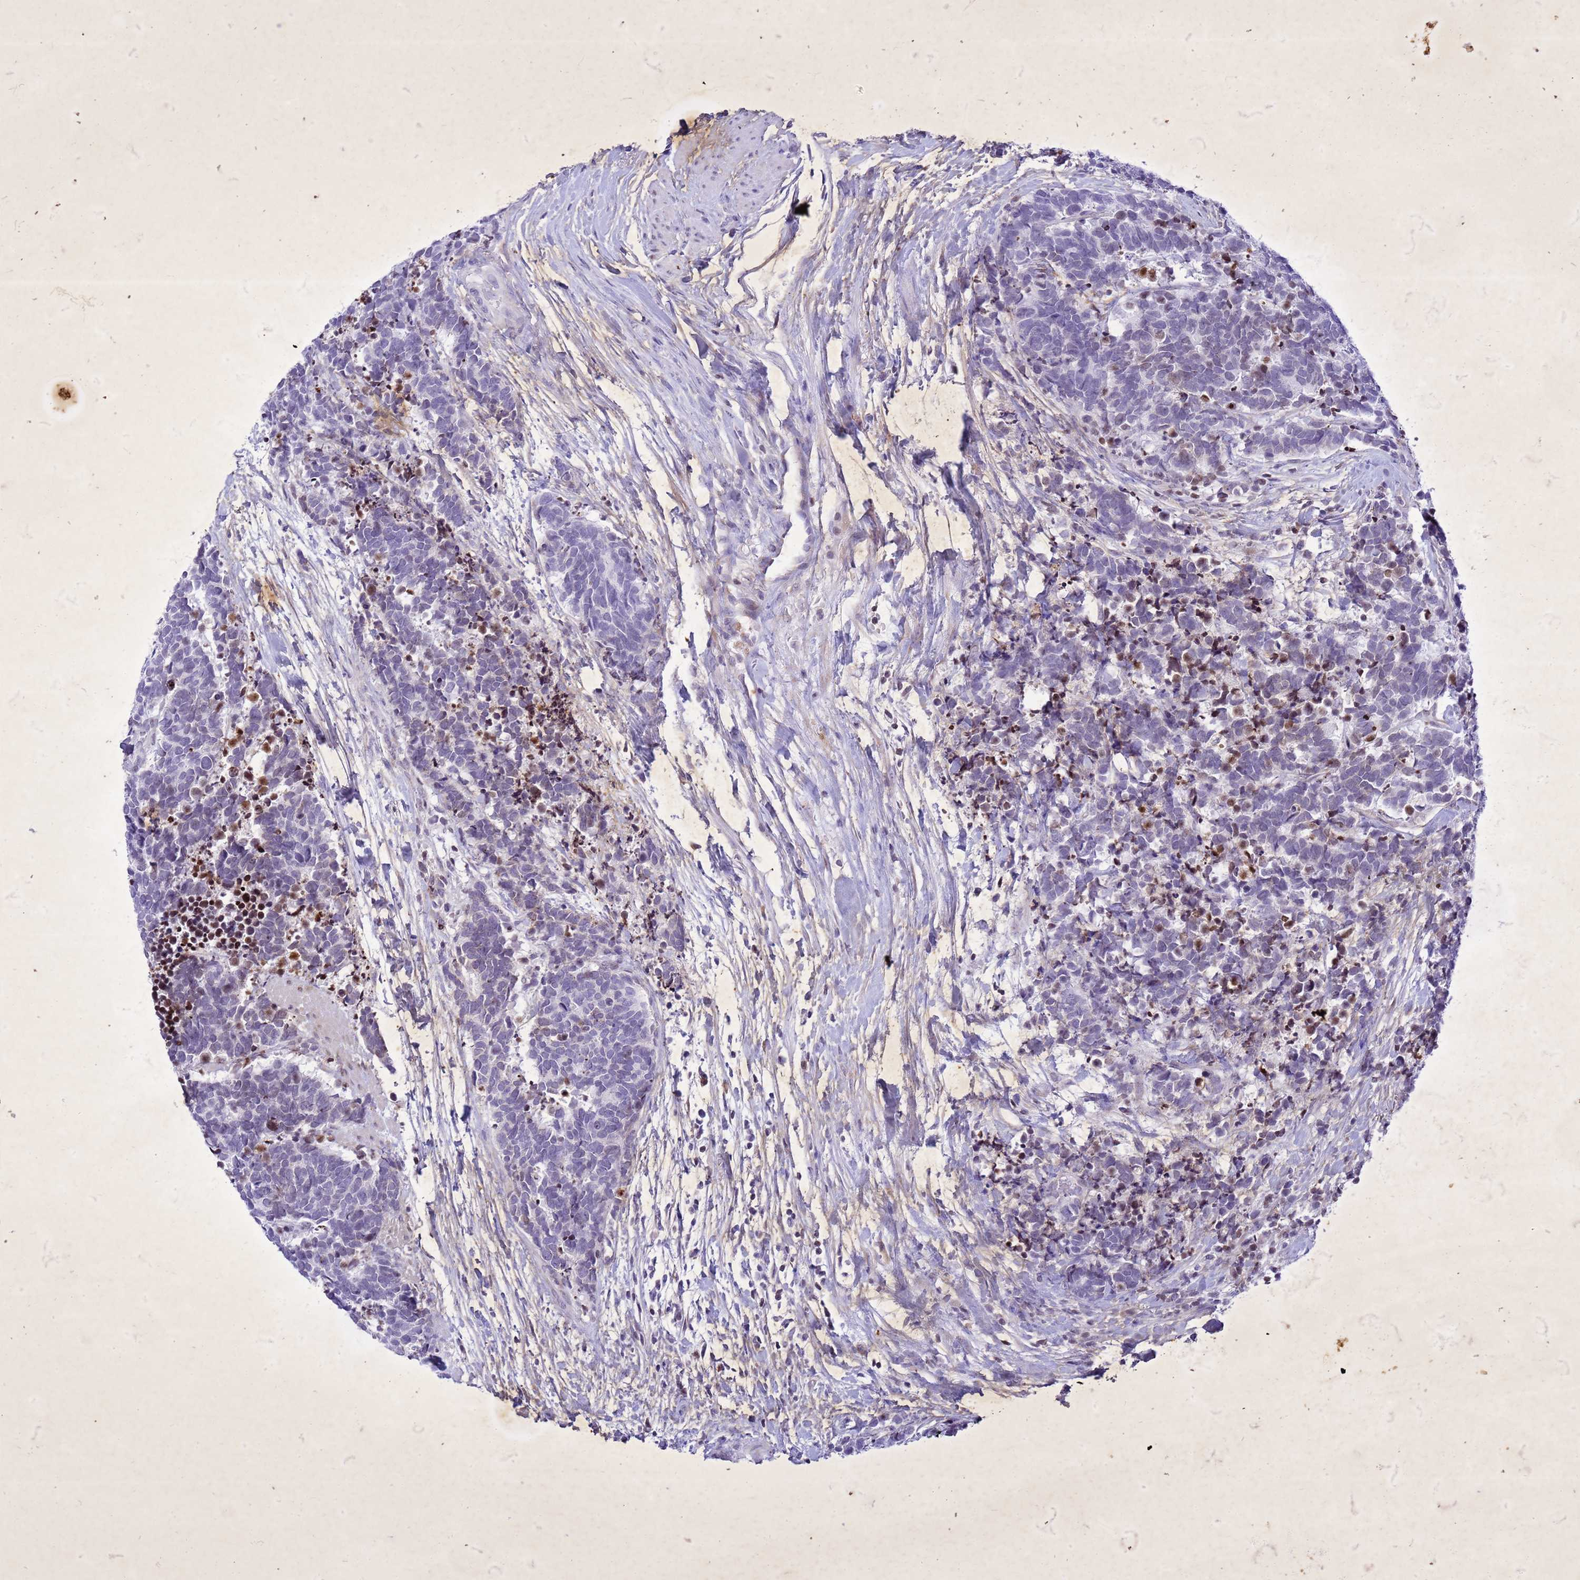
{"staining": {"intensity": "moderate", "quantity": "<25%", "location": "nuclear"}, "tissue": "carcinoid", "cell_type": "Tumor cells", "image_type": "cancer", "snomed": [{"axis": "morphology", "description": "Carcinoma, NOS"}, {"axis": "morphology", "description": "Carcinoid, malignant, NOS"}, {"axis": "topography", "description": "Prostate"}], "caption": "About <25% of tumor cells in human carcinoid (malignant) reveal moderate nuclear protein positivity as visualized by brown immunohistochemical staining.", "gene": "COPS9", "patient": {"sex": "male", "age": 57}}